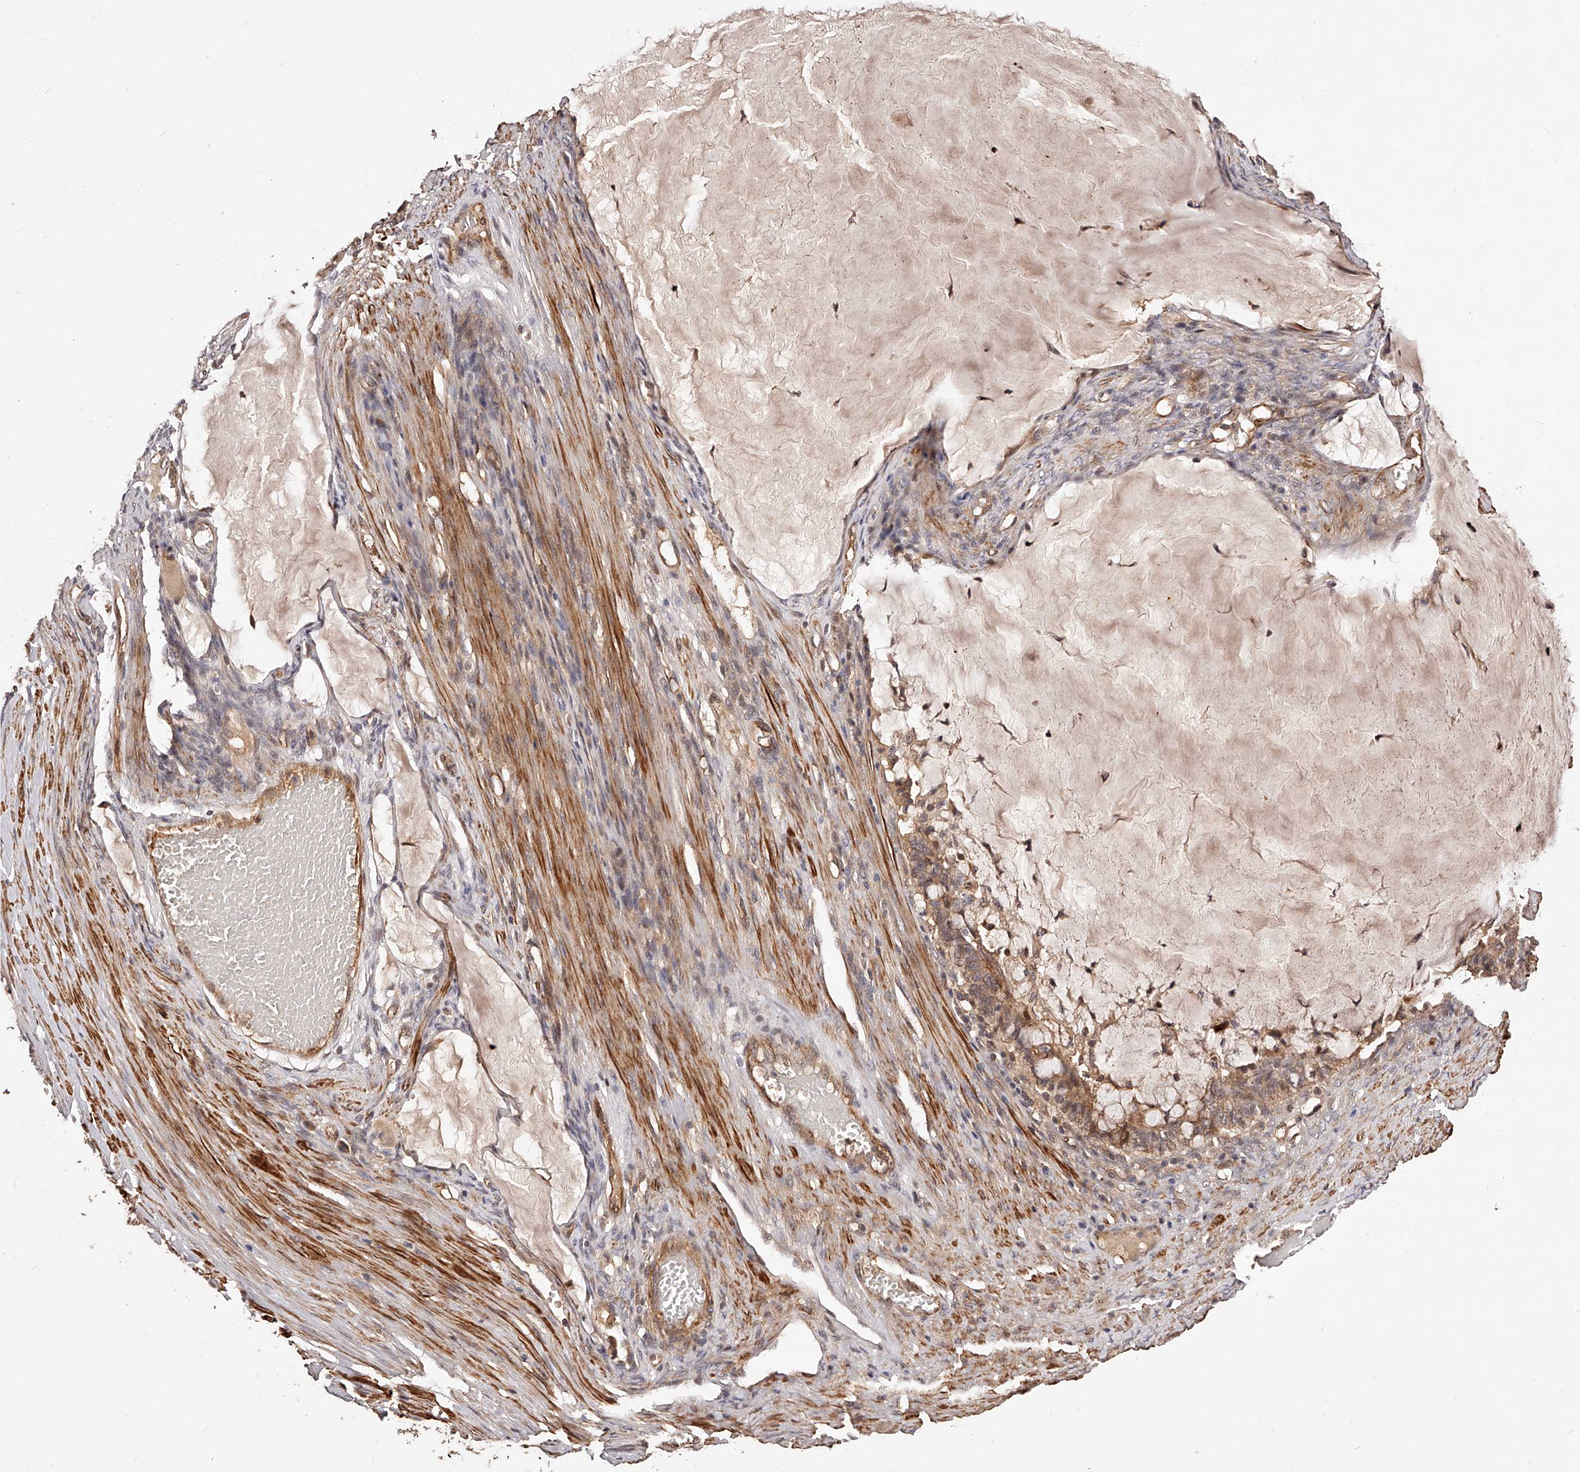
{"staining": {"intensity": "moderate", "quantity": ">75%", "location": "cytoplasmic/membranous"}, "tissue": "ovarian cancer", "cell_type": "Tumor cells", "image_type": "cancer", "snomed": [{"axis": "morphology", "description": "Cystadenocarcinoma, mucinous, NOS"}, {"axis": "topography", "description": "Ovary"}], "caption": "Tumor cells exhibit medium levels of moderate cytoplasmic/membranous staining in approximately >75% of cells in human mucinous cystadenocarcinoma (ovarian).", "gene": "CUL7", "patient": {"sex": "female", "age": 61}}